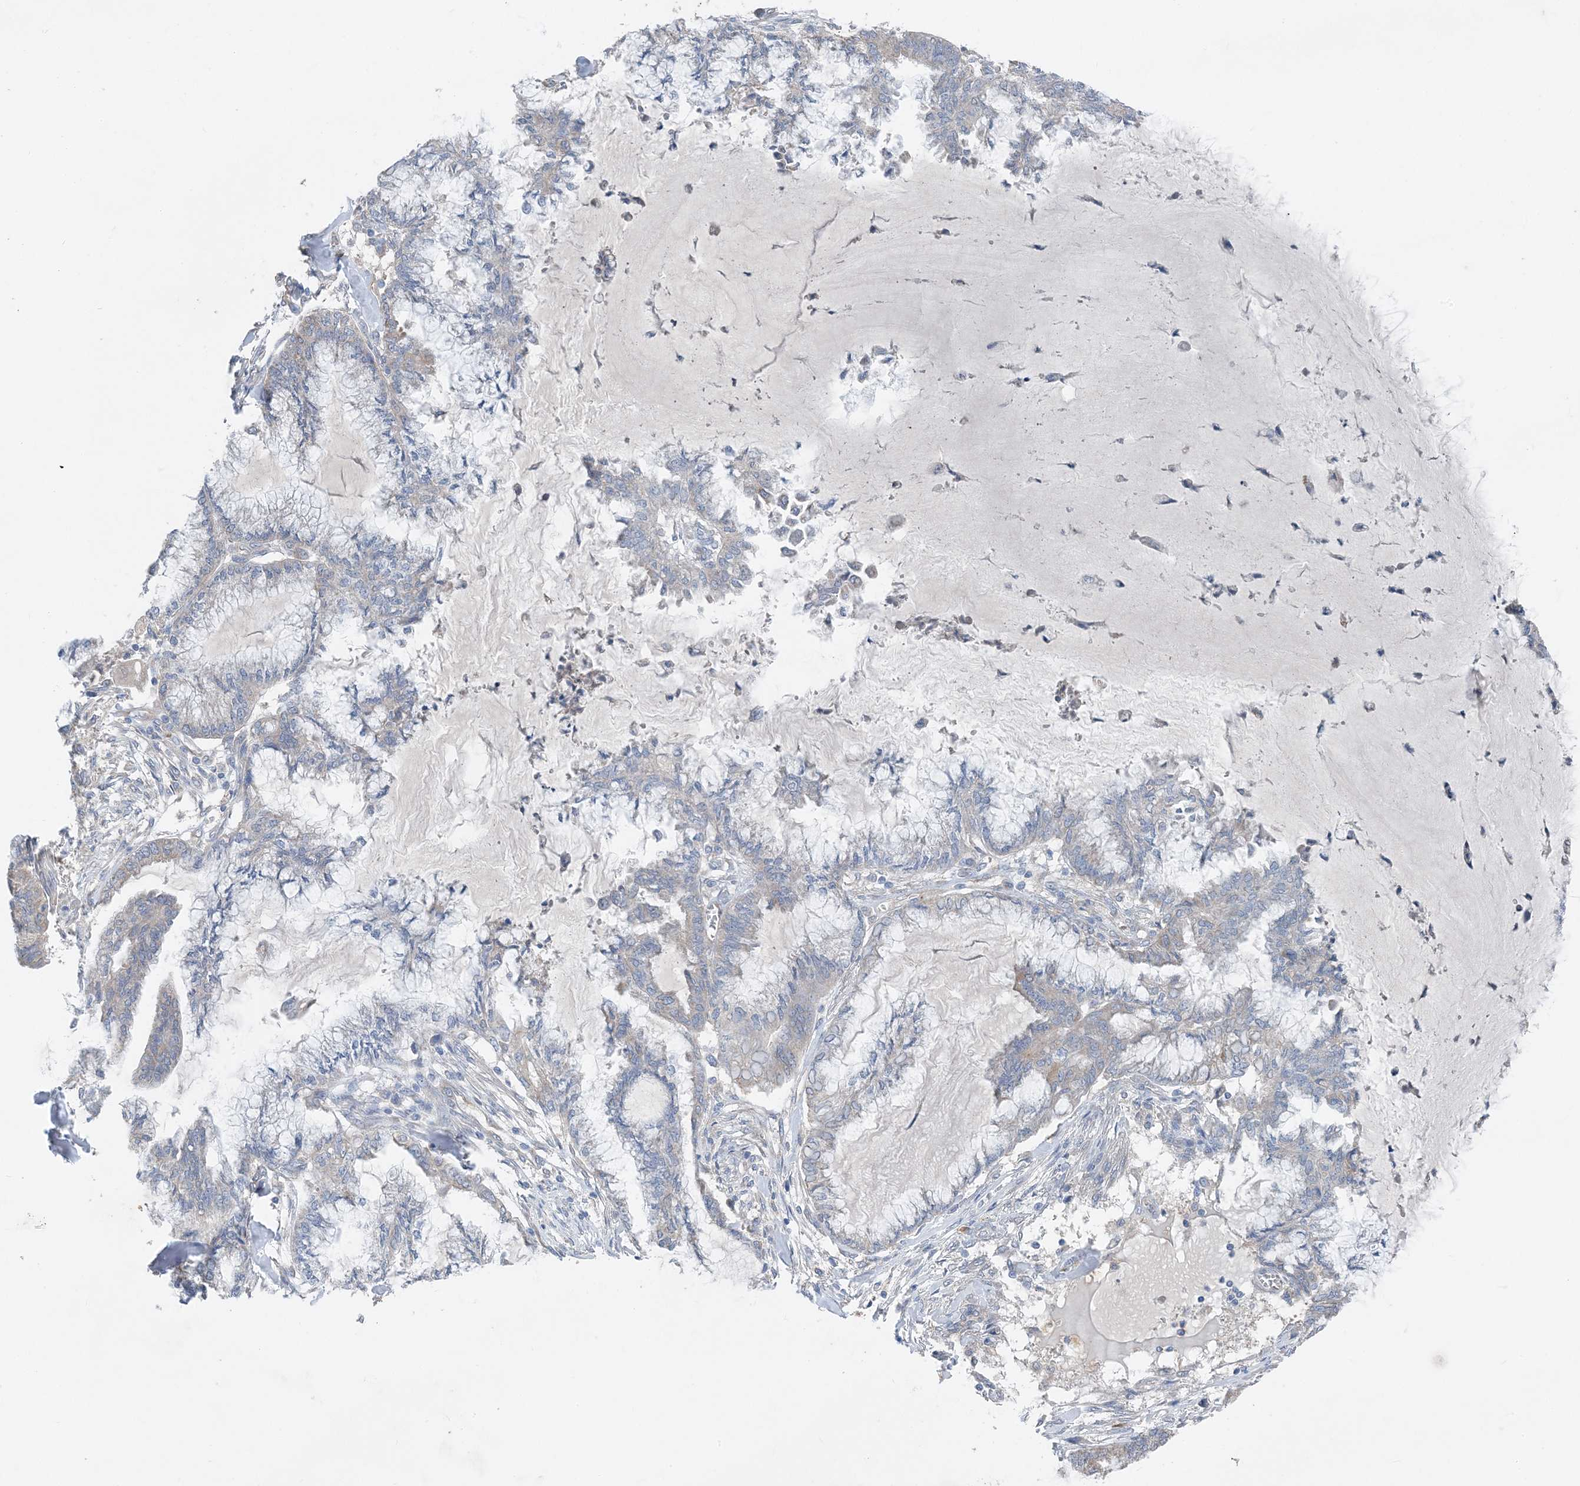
{"staining": {"intensity": "negative", "quantity": "none", "location": "none"}, "tissue": "endometrial cancer", "cell_type": "Tumor cells", "image_type": "cancer", "snomed": [{"axis": "morphology", "description": "Adenocarcinoma, NOS"}, {"axis": "topography", "description": "Endometrium"}], "caption": "Endometrial adenocarcinoma was stained to show a protein in brown. There is no significant positivity in tumor cells. (Stains: DAB (3,3'-diaminobenzidine) immunohistochemistry (IHC) with hematoxylin counter stain, Microscopy: brightfield microscopy at high magnification).", "gene": "DHX30", "patient": {"sex": "female", "age": 86}}